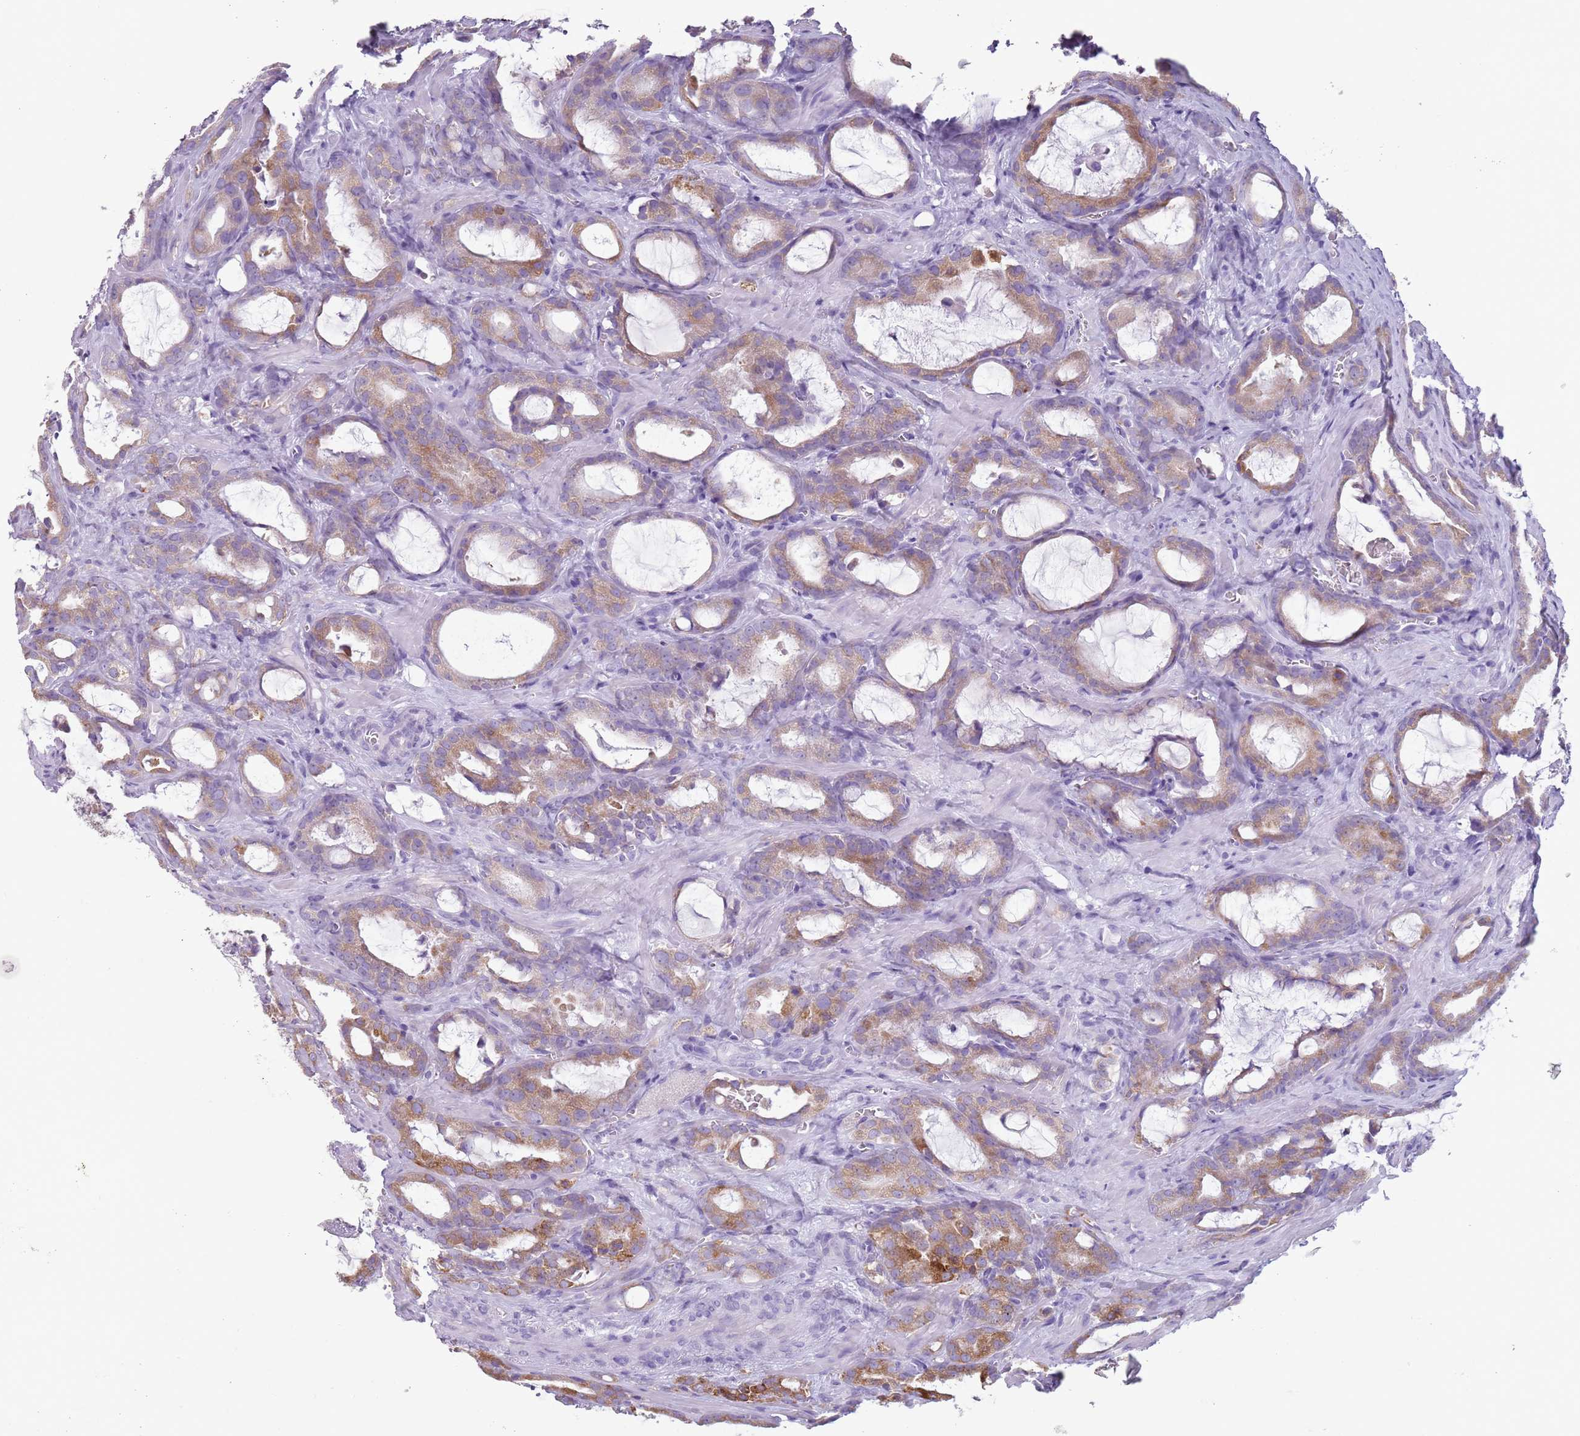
{"staining": {"intensity": "moderate", "quantity": ">75%", "location": "cytoplasmic/membranous"}, "tissue": "prostate cancer", "cell_type": "Tumor cells", "image_type": "cancer", "snomed": [{"axis": "morphology", "description": "Adenocarcinoma, High grade"}, {"axis": "topography", "description": "Prostate"}], "caption": "The histopathology image displays a brown stain indicating the presence of a protein in the cytoplasmic/membranous of tumor cells in high-grade adenocarcinoma (prostate).", "gene": "HYOU1", "patient": {"sex": "male", "age": 72}}